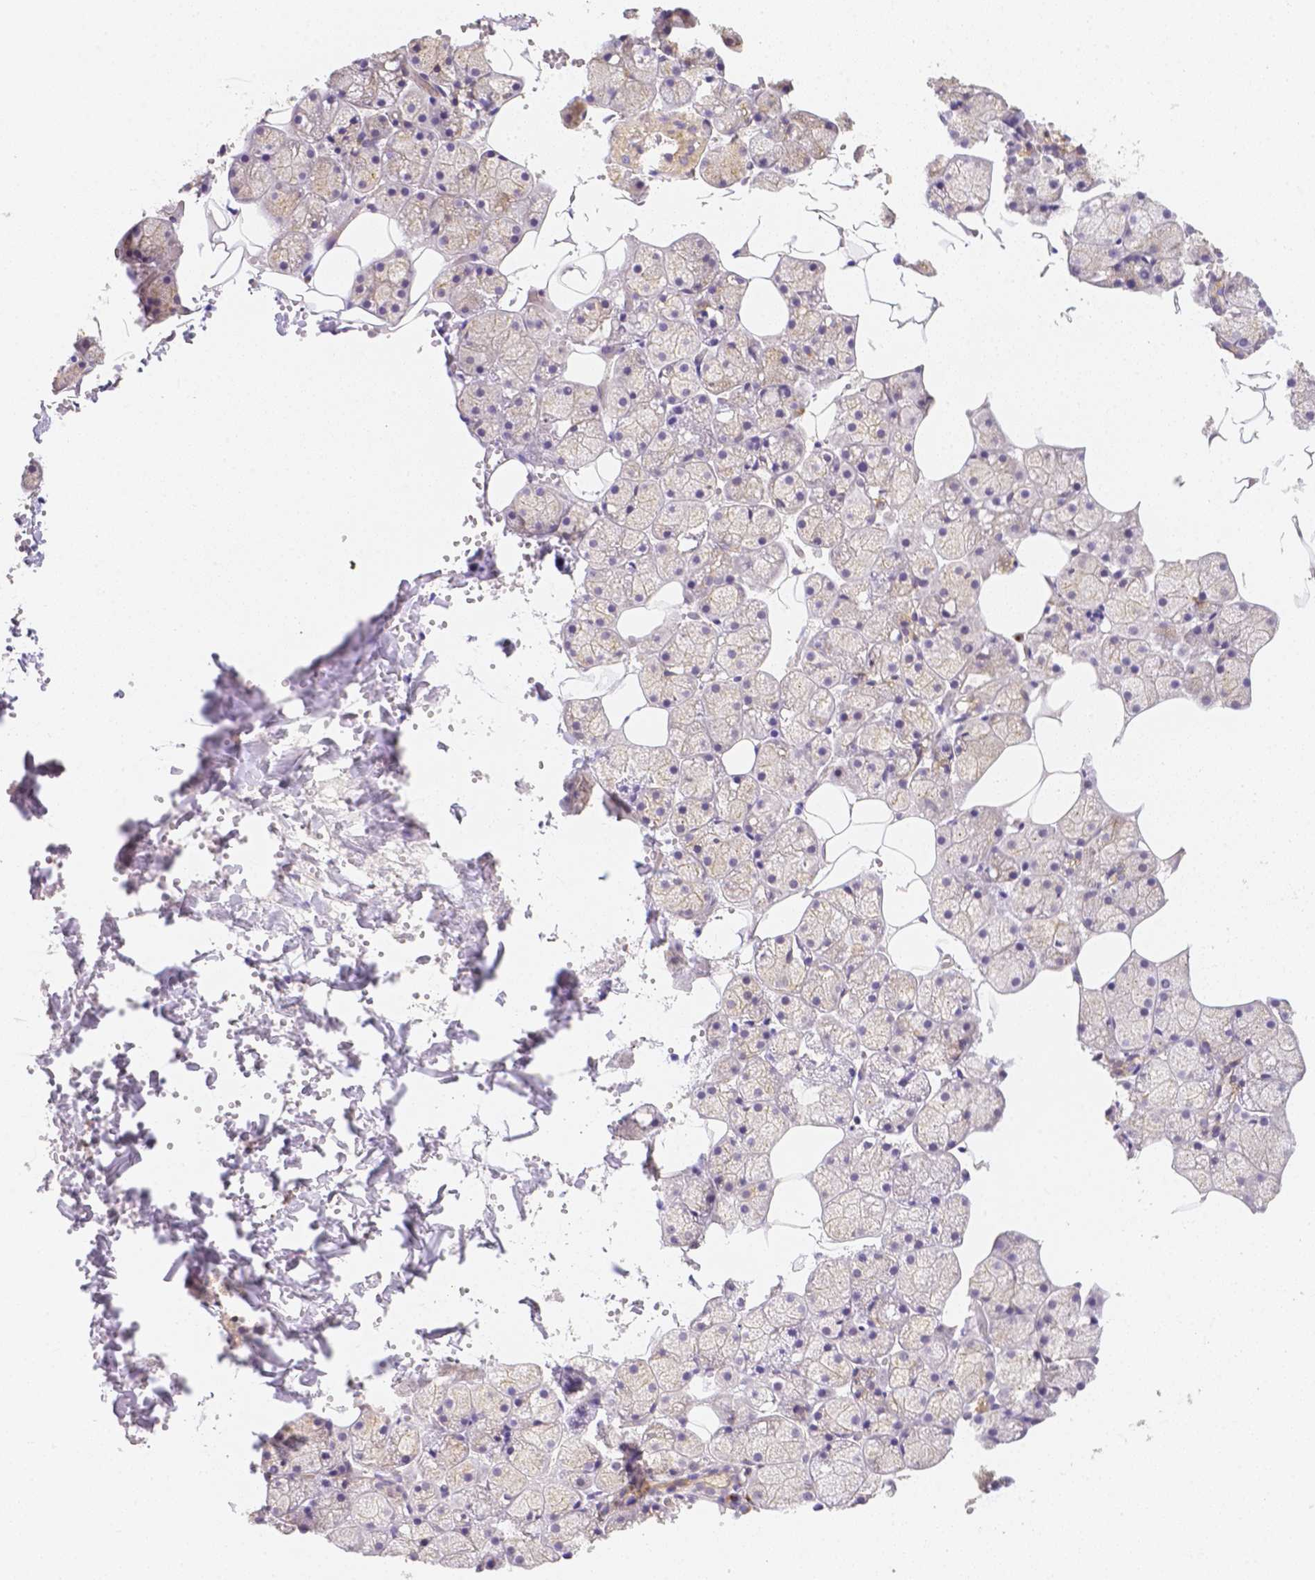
{"staining": {"intensity": "weak", "quantity": "25%-75%", "location": "cytoplasmic/membranous"}, "tissue": "salivary gland", "cell_type": "Glandular cells", "image_type": "normal", "snomed": [{"axis": "morphology", "description": "Normal tissue, NOS"}, {"axis": "topography", "description": "Salivary gland"}], "caption": "Immunohistochemistry (DAB) staining of normal salivary gland displays weak cytoplasmic/membranous protein expression in about 25%-75% of glandular cells.", "gene": "C10orf67", "patient": {"sex": "male", "age": 38}}